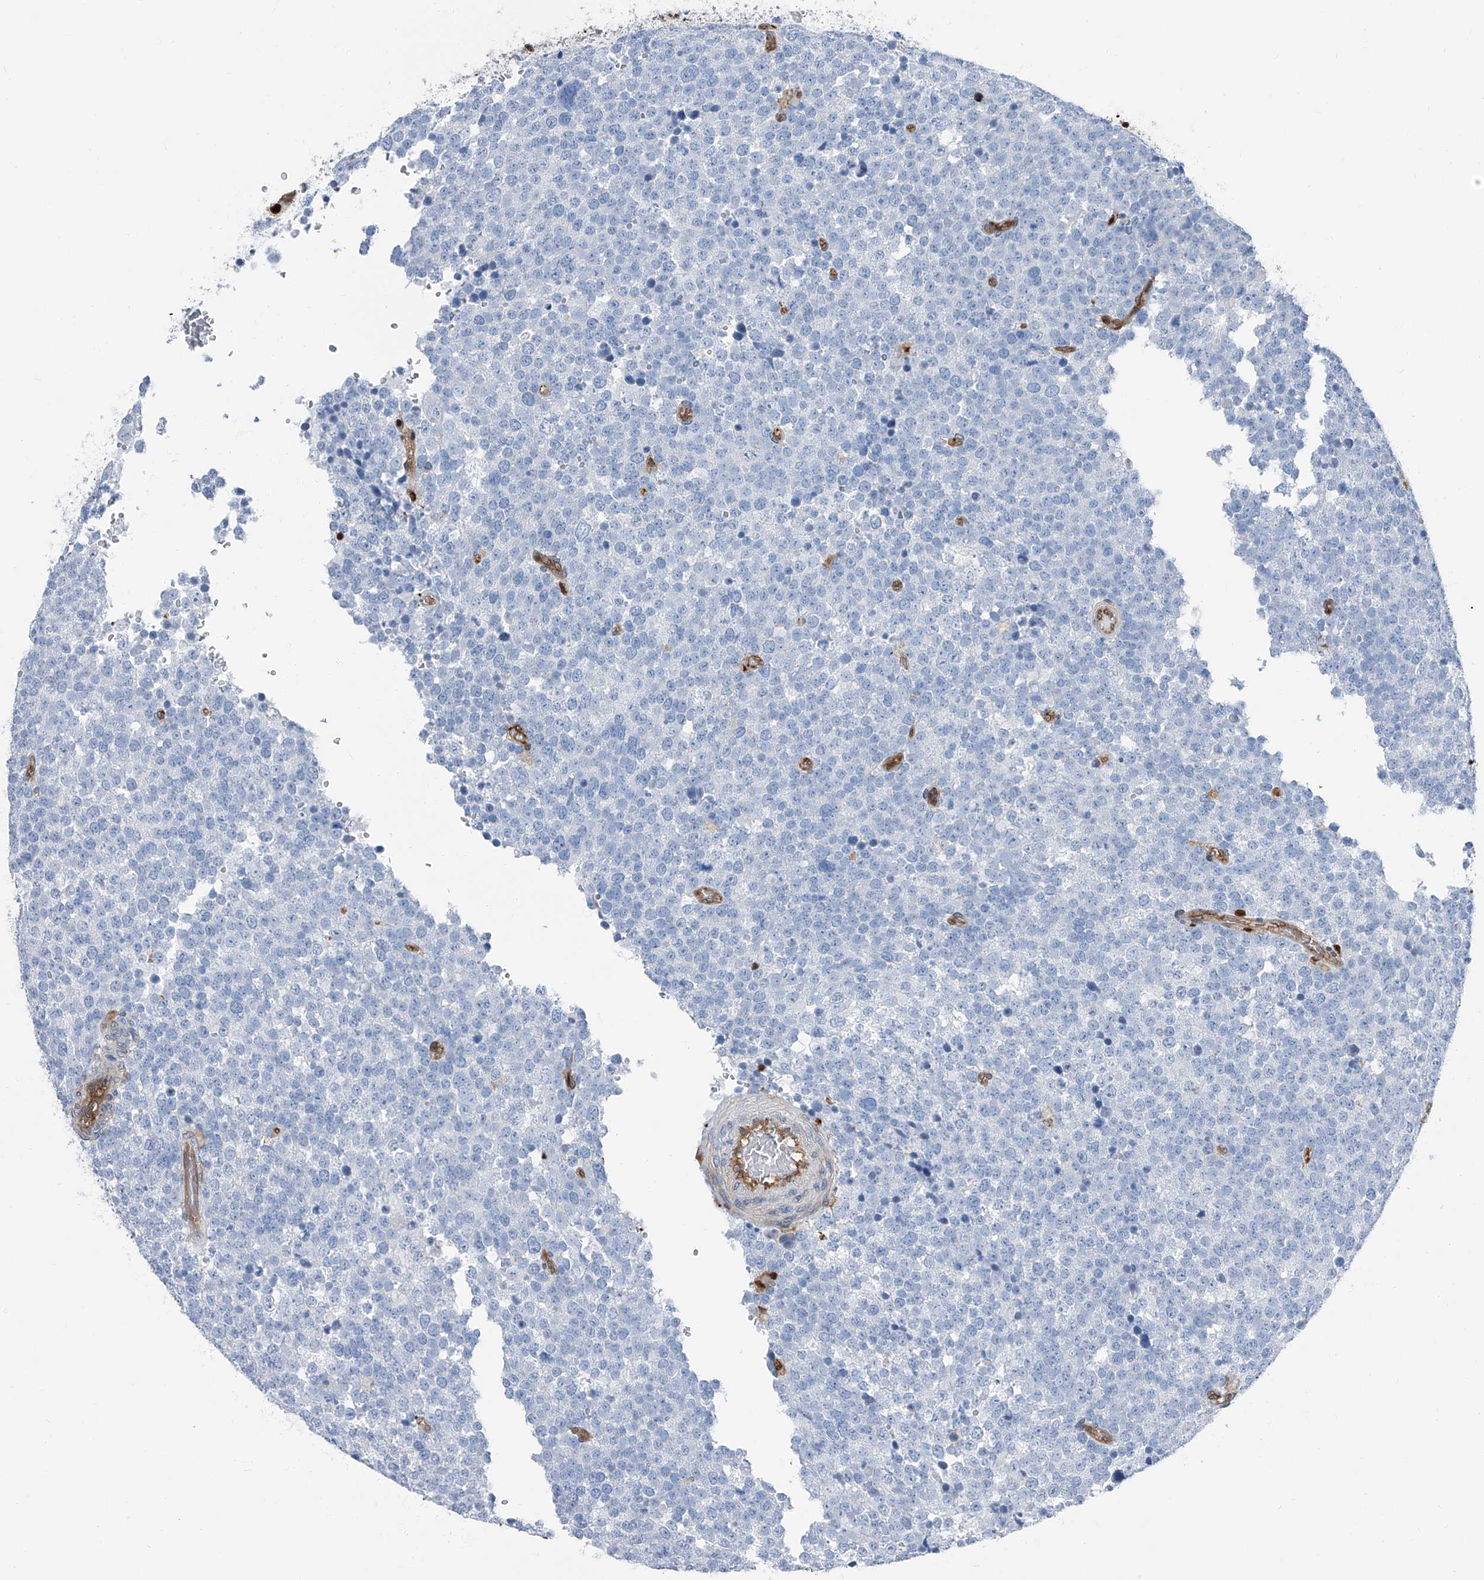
{"staining": {"intensity": "negative", "quantity": "none", "location": "none"}, "tissue": "testis cancer", "cell_type": "Tumor cells", "image_type": "cancer", "snomed": [{"axis": "morphology", "description": "Seminoma, NOS"}, {"axis": "topography", "description": "Testis"}], "caption": "A high-resolution photomicrograph shows immunohistochemistry staining of testis cancer, which demonstrates no significant expression in tumor cells.", "gene": "PSMB10", "patient": {"sex": "male", "age": 71}}